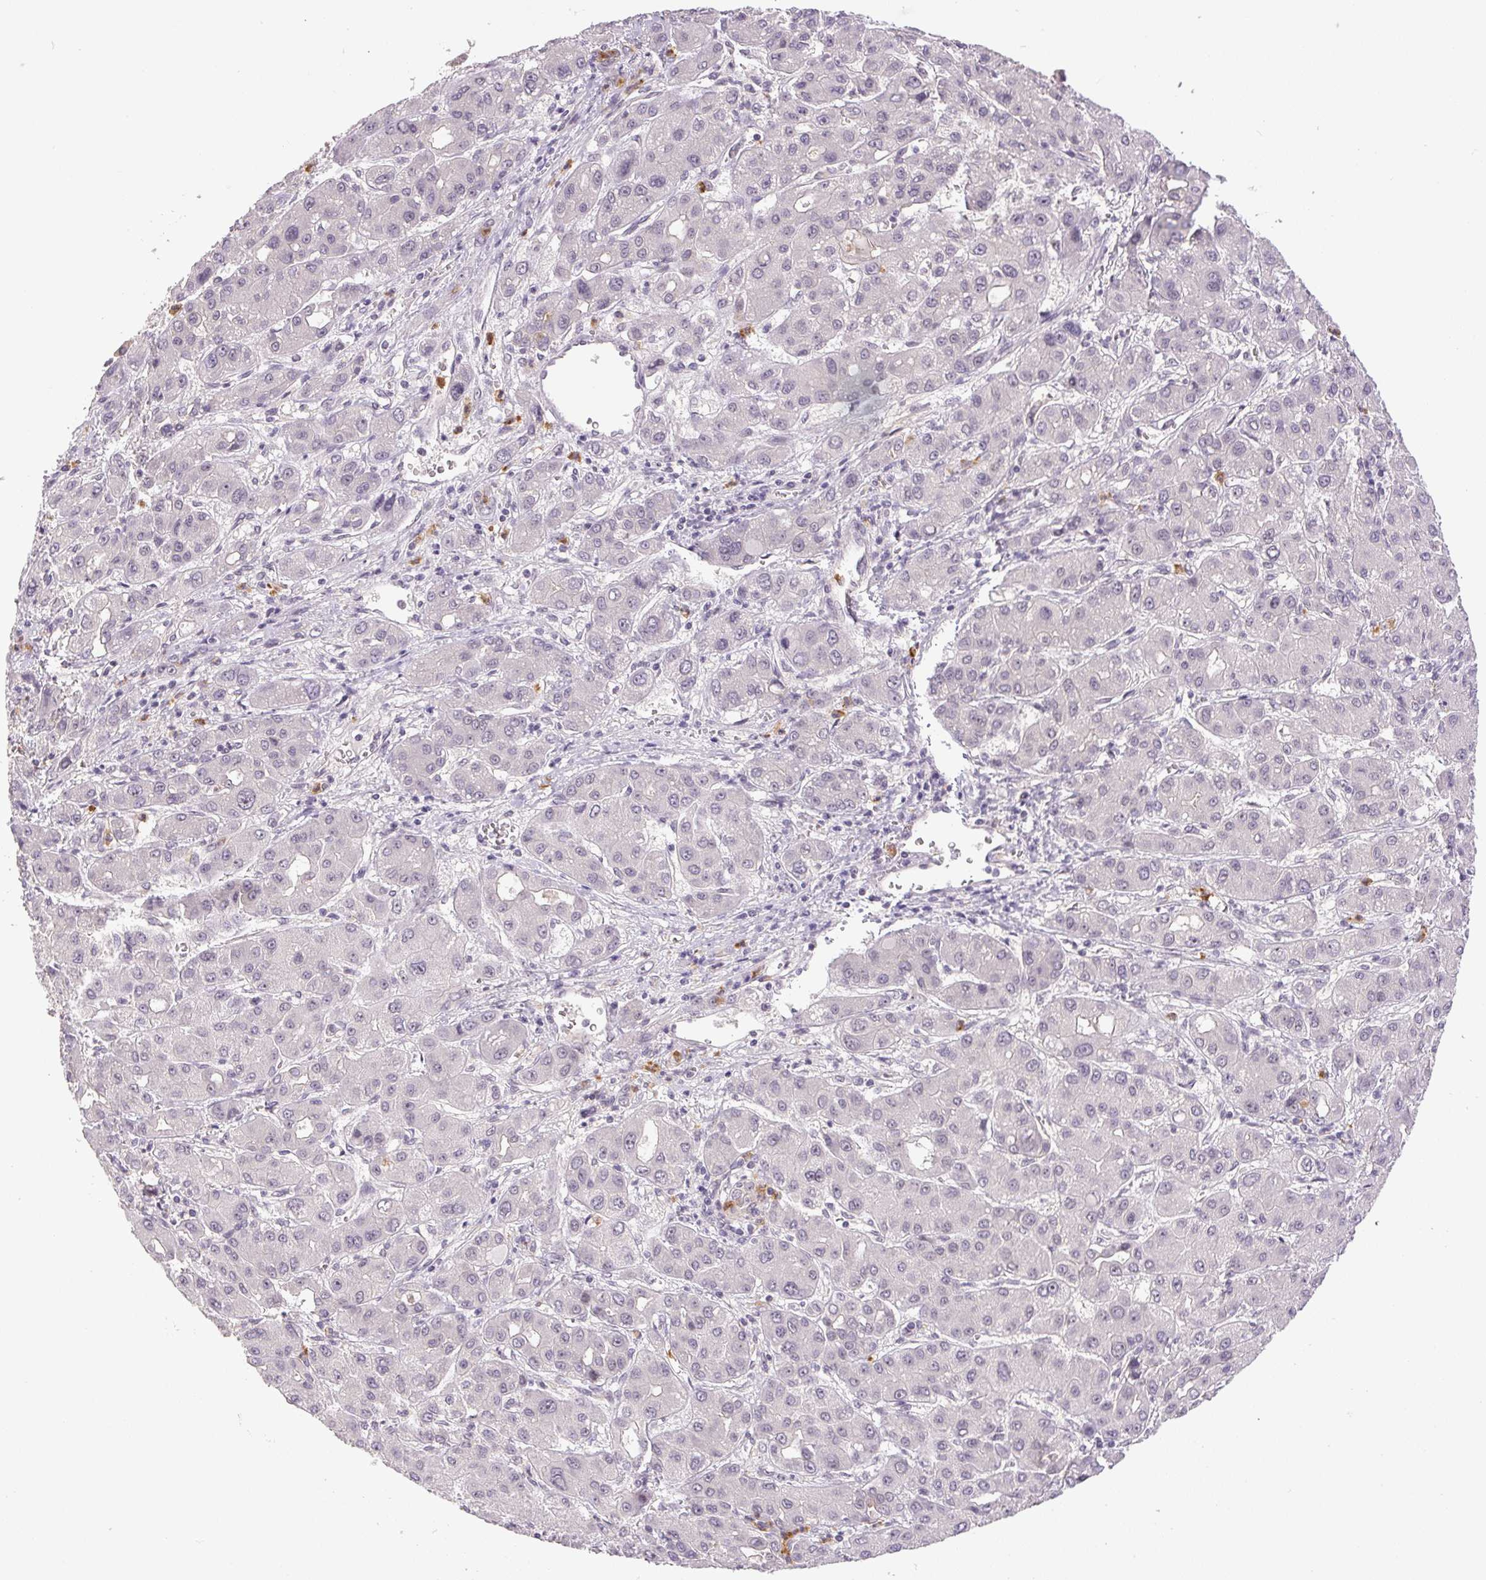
{"staining": {"intensity": "negative", "quantity": "none", "location": "none"}, "tissue": "liver cancer", "cell_type": "Tumor cells", "image_type": "cancer", "snomed": [{"axis": "morphology", "description": "Carcinoma, Hepatocellular, NOS"}, {"axis": "topography", "description": "Liver"}], "caption": "This is an immunohistochemistry photomicrograph of hepatocellular carcinoma (liver). There is no expression in tumor cells.", "gene": "SGF29", "patient": {"sex": "male", "age": 55}}